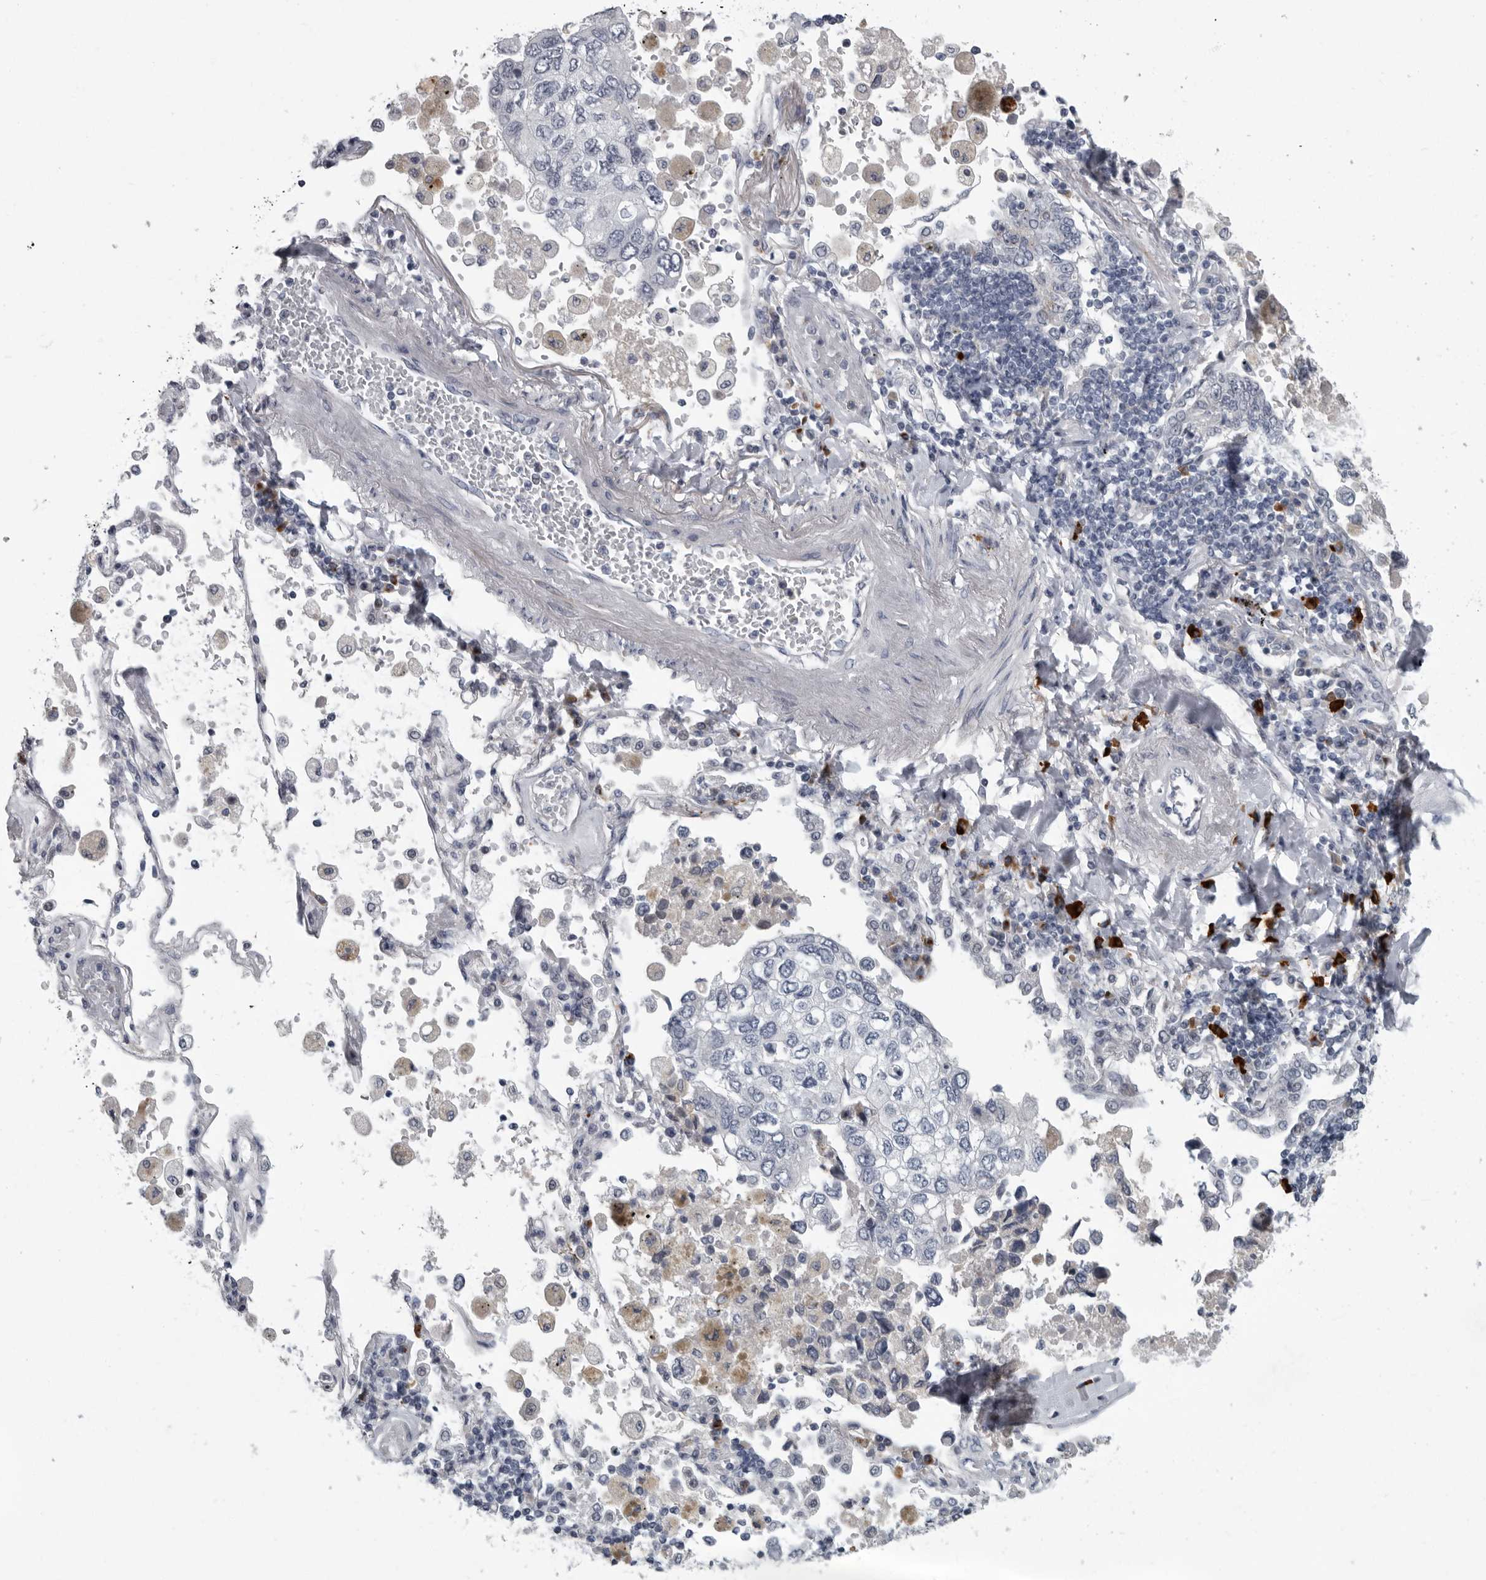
{"staining": {"intensity": "negative", "quantity": "none", "location": "none"}, "tissue": "lung cancer", "cell_type": "Tumor cells", "image_type": "cancer", "snomed": [{"axis": "morphology", "description": "Adenocarcinoma, NOS"}, {"axis": "topography", "description": "Lung"}], "caption": "Immunohistochemistry micrograph of neoplastic tissue: lung cancer (adenocarcinoma) stained with DAB exhibits no significant protein expression in tumor cells.", "gene": "SLC25A39", "patient": {"sex": "male", "age": 63}}